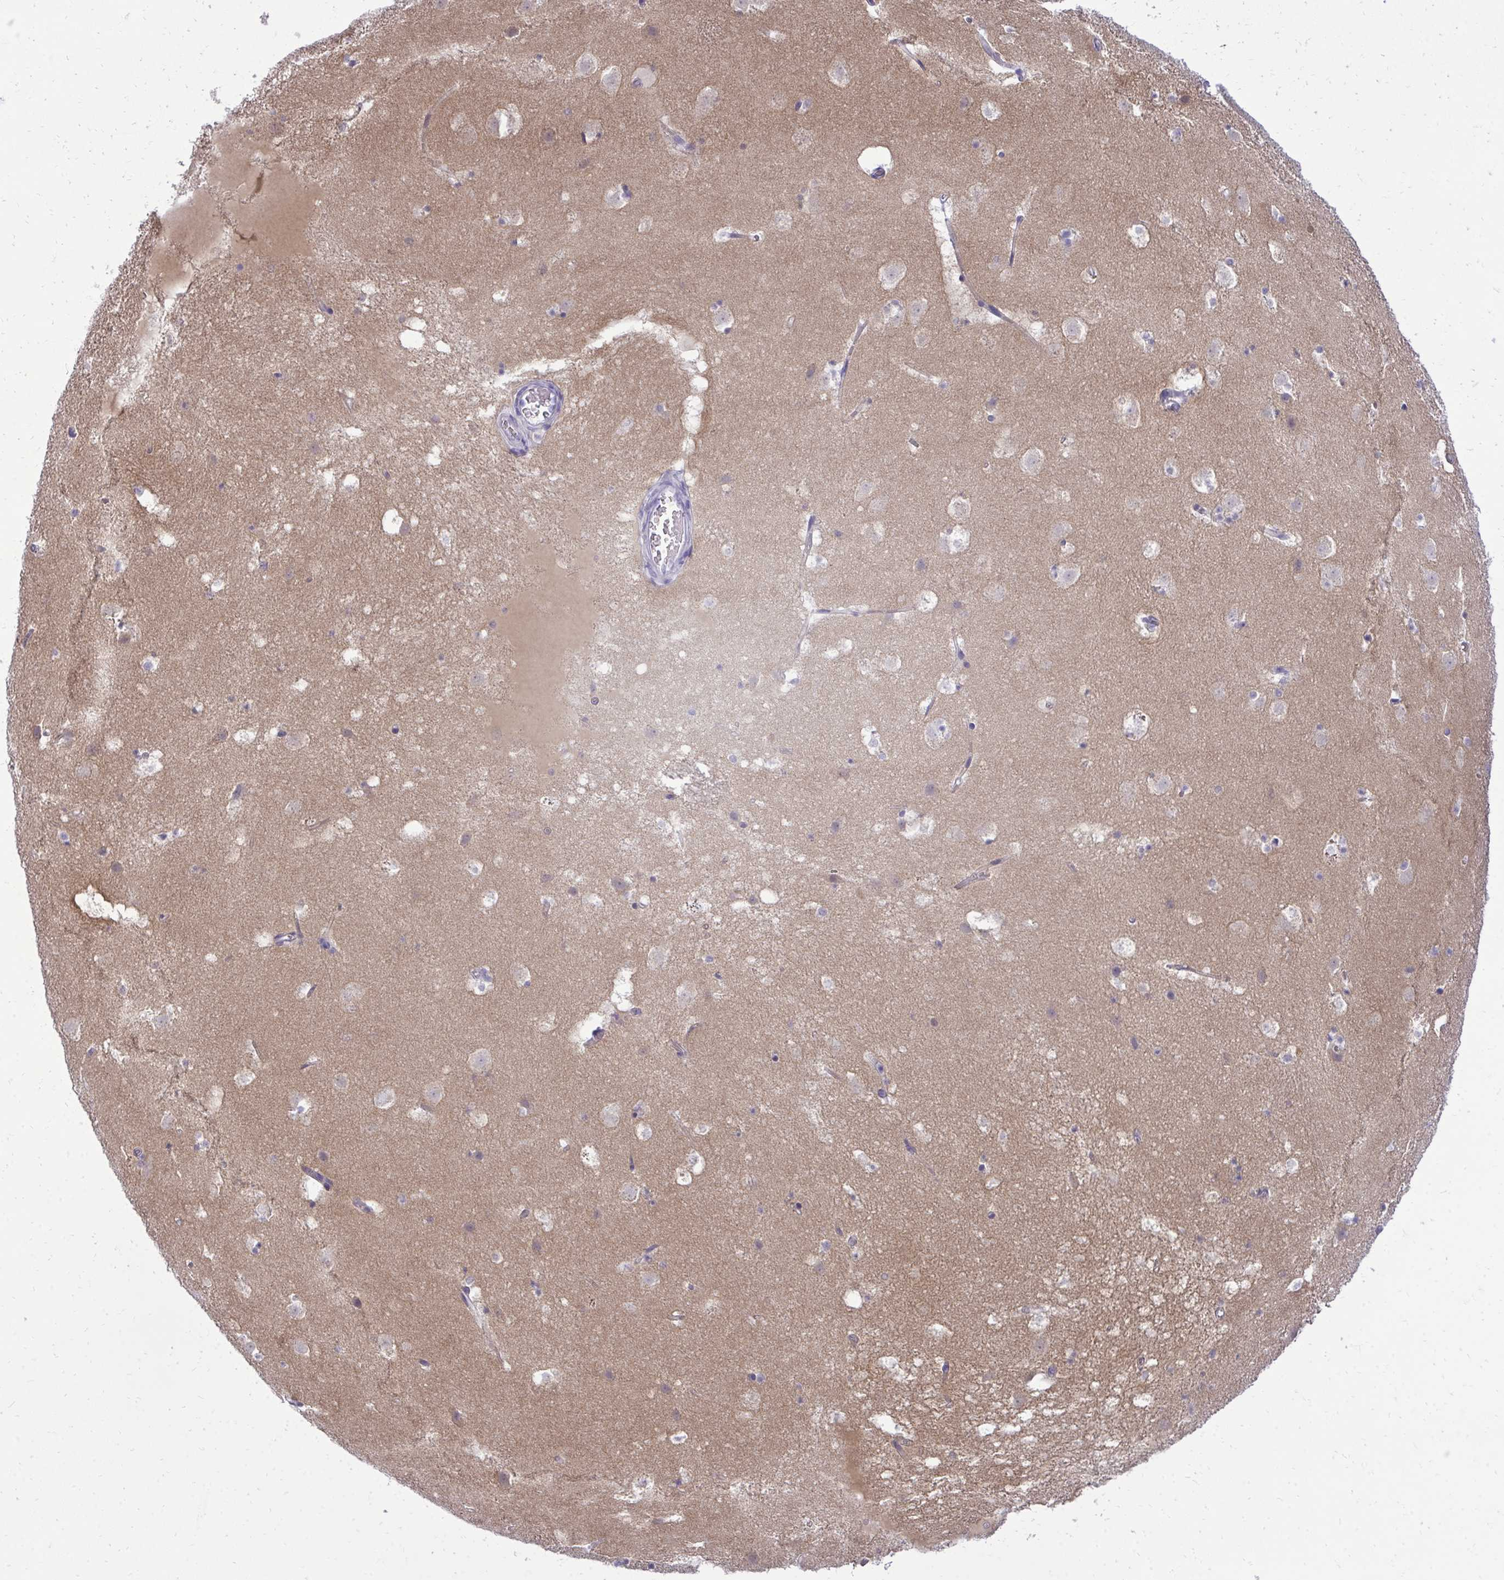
{"staining": {"intensity": "weak", "quantity": "<25%", "location": "cytoplasmic/membranous,nuclear"}, "tissue": "caudate", "cell_type": "Glial cells", "image_type": "normal", "snomed": [{"axis": "morphology", "description": "Normal tissue, NOS"}, {"axis": "topography", "description": "Lateral ventricle wall"}], "caption": "Immunohistochemical staining of benign human caudate exhibits no significant positivity in glial cells.", "gene": "PGM2L1", "patient": {"sex": "male", "age": 37}}